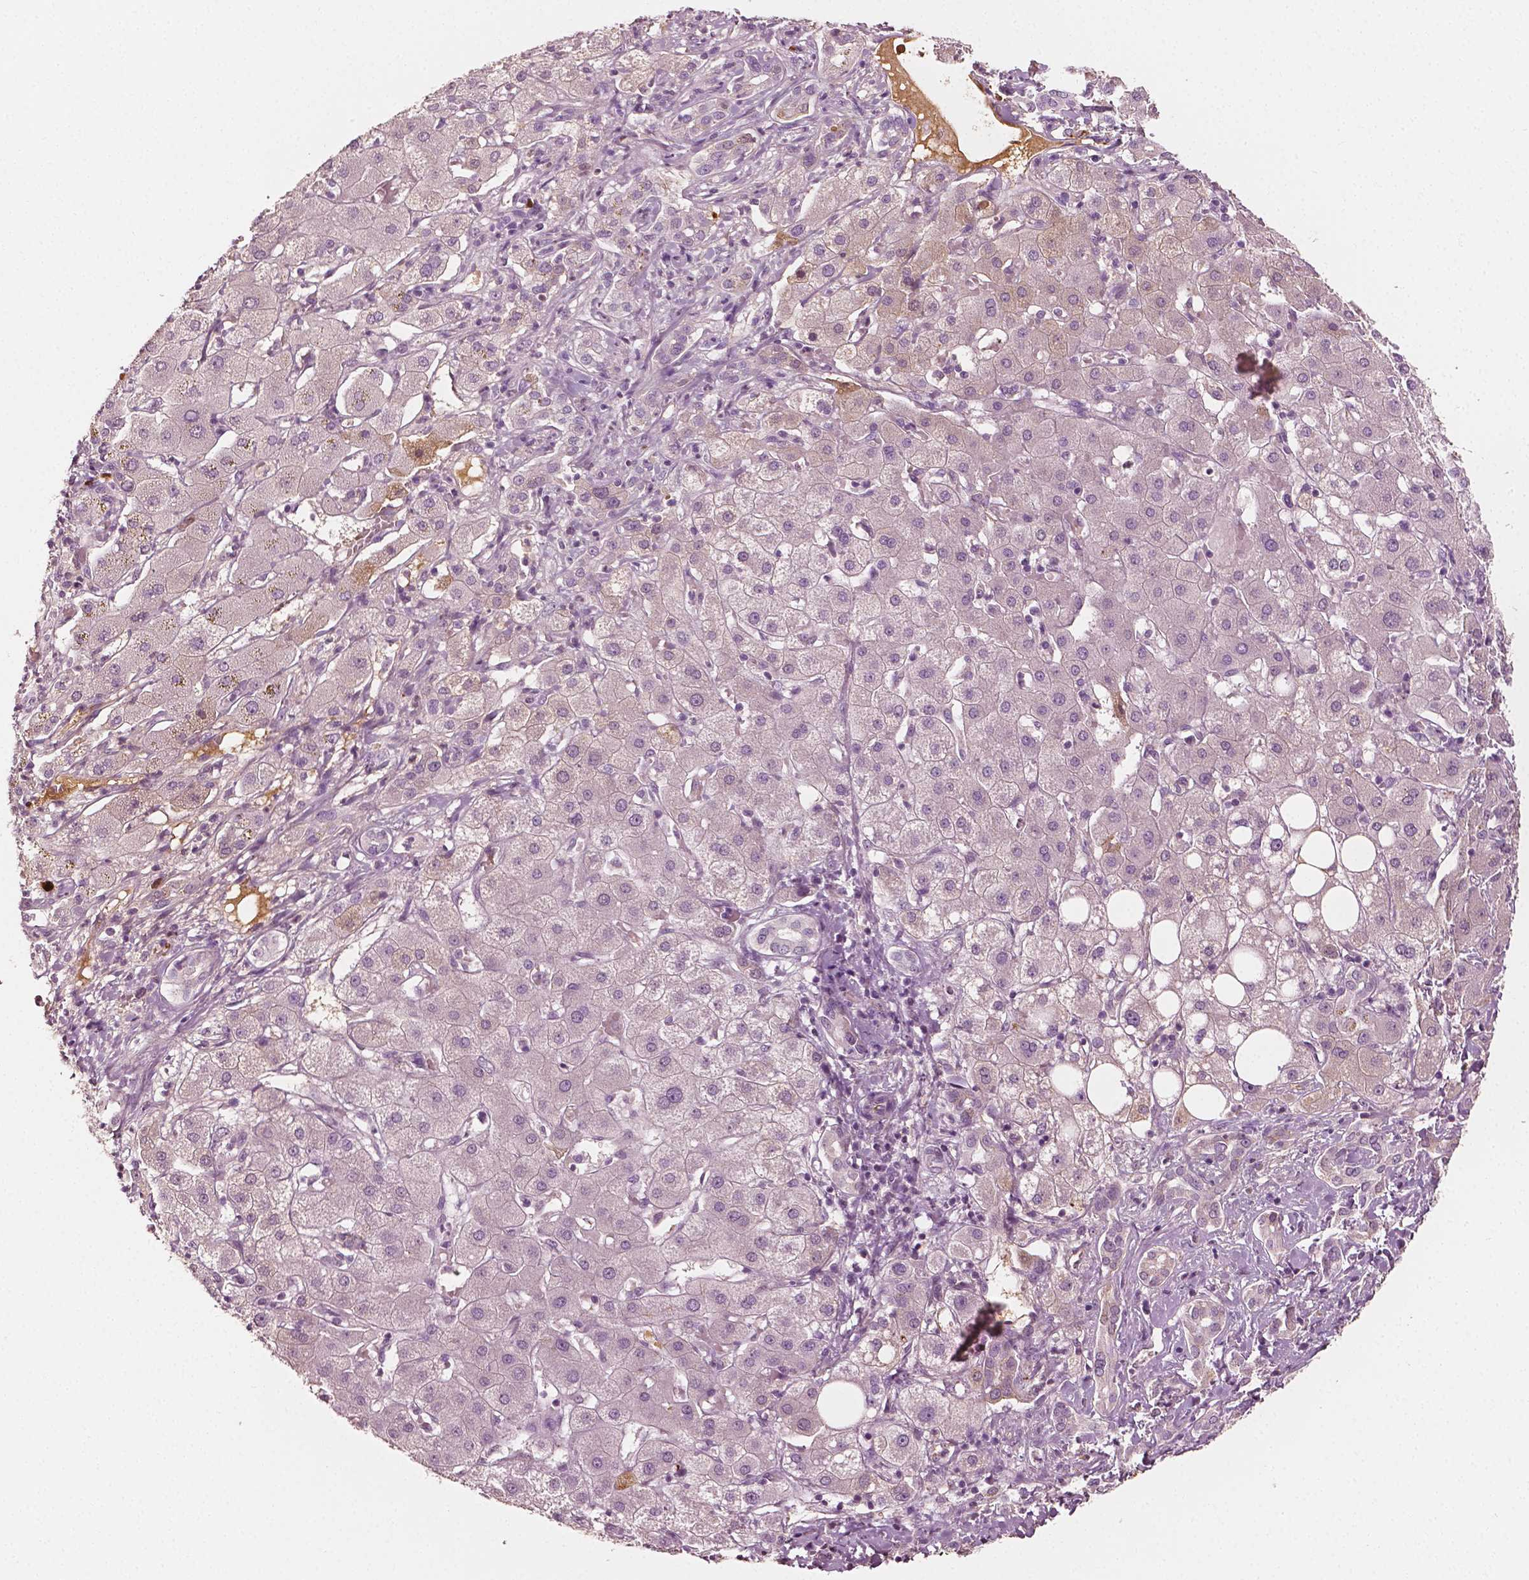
{"staining": {"intensity": "negative", "quantity": "none", "location": "none"}, "tissue": "liver cancer", "cell_type": "Tumor cells", "image_type": "cancer", "snomed": [{"axis": "morphology", "description": "Carcinoma, Hepatocellular, NOS"}, {"axis": "topography", "description": "Liver"}], "caption": "There is no significant expression in tumor cells of liver cancer. (DAB immunohistochemistry (IHC) visualized using brightfield microscopy, high magnification).", "gene": "APOA4", "patient": {"sex": "male", "age": 65}}